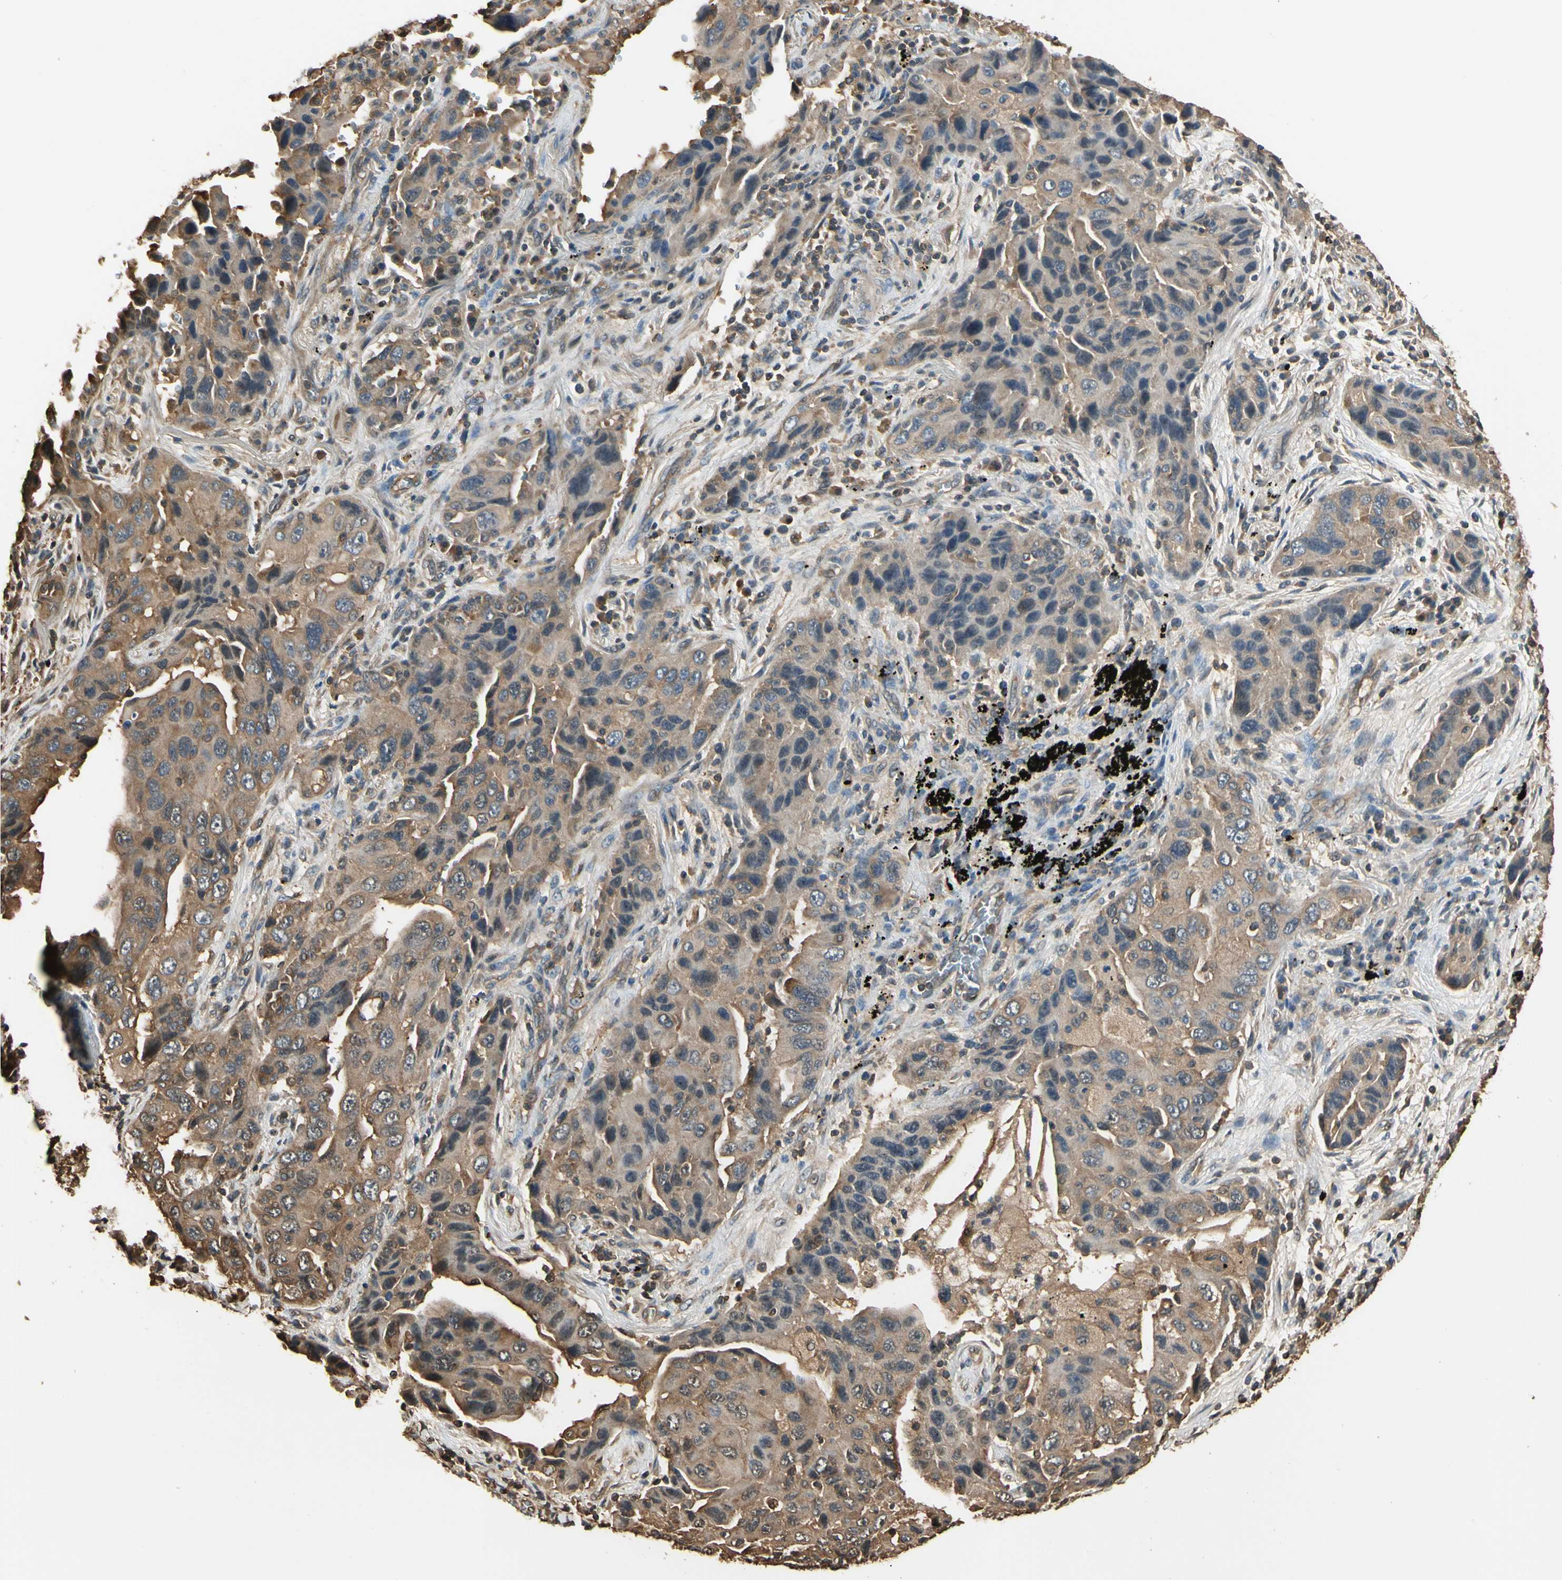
{"staining": {"intensity": "moderate", "quantity": "25%-75%", "location": "cytoplasmic/membranous"}, "tissue": "lung cancer", "cell_type": "Tumor cells", "image_type": "cancer", "snomed": [{"axis": "morphology", "description": "Adenocarcinoma, NOS"}, {"axis": "topography", "description": "Lung"}], "caption": "Lung cancer (adenocarcinoma) tissue exhibits moderate cytoplasmic/membranous expression in approximately 25%-75% of tumor cells, visualized by immunohistochemistry.", "gene": "YWHAE", "patient": {"sex": "female", "age": 65}}